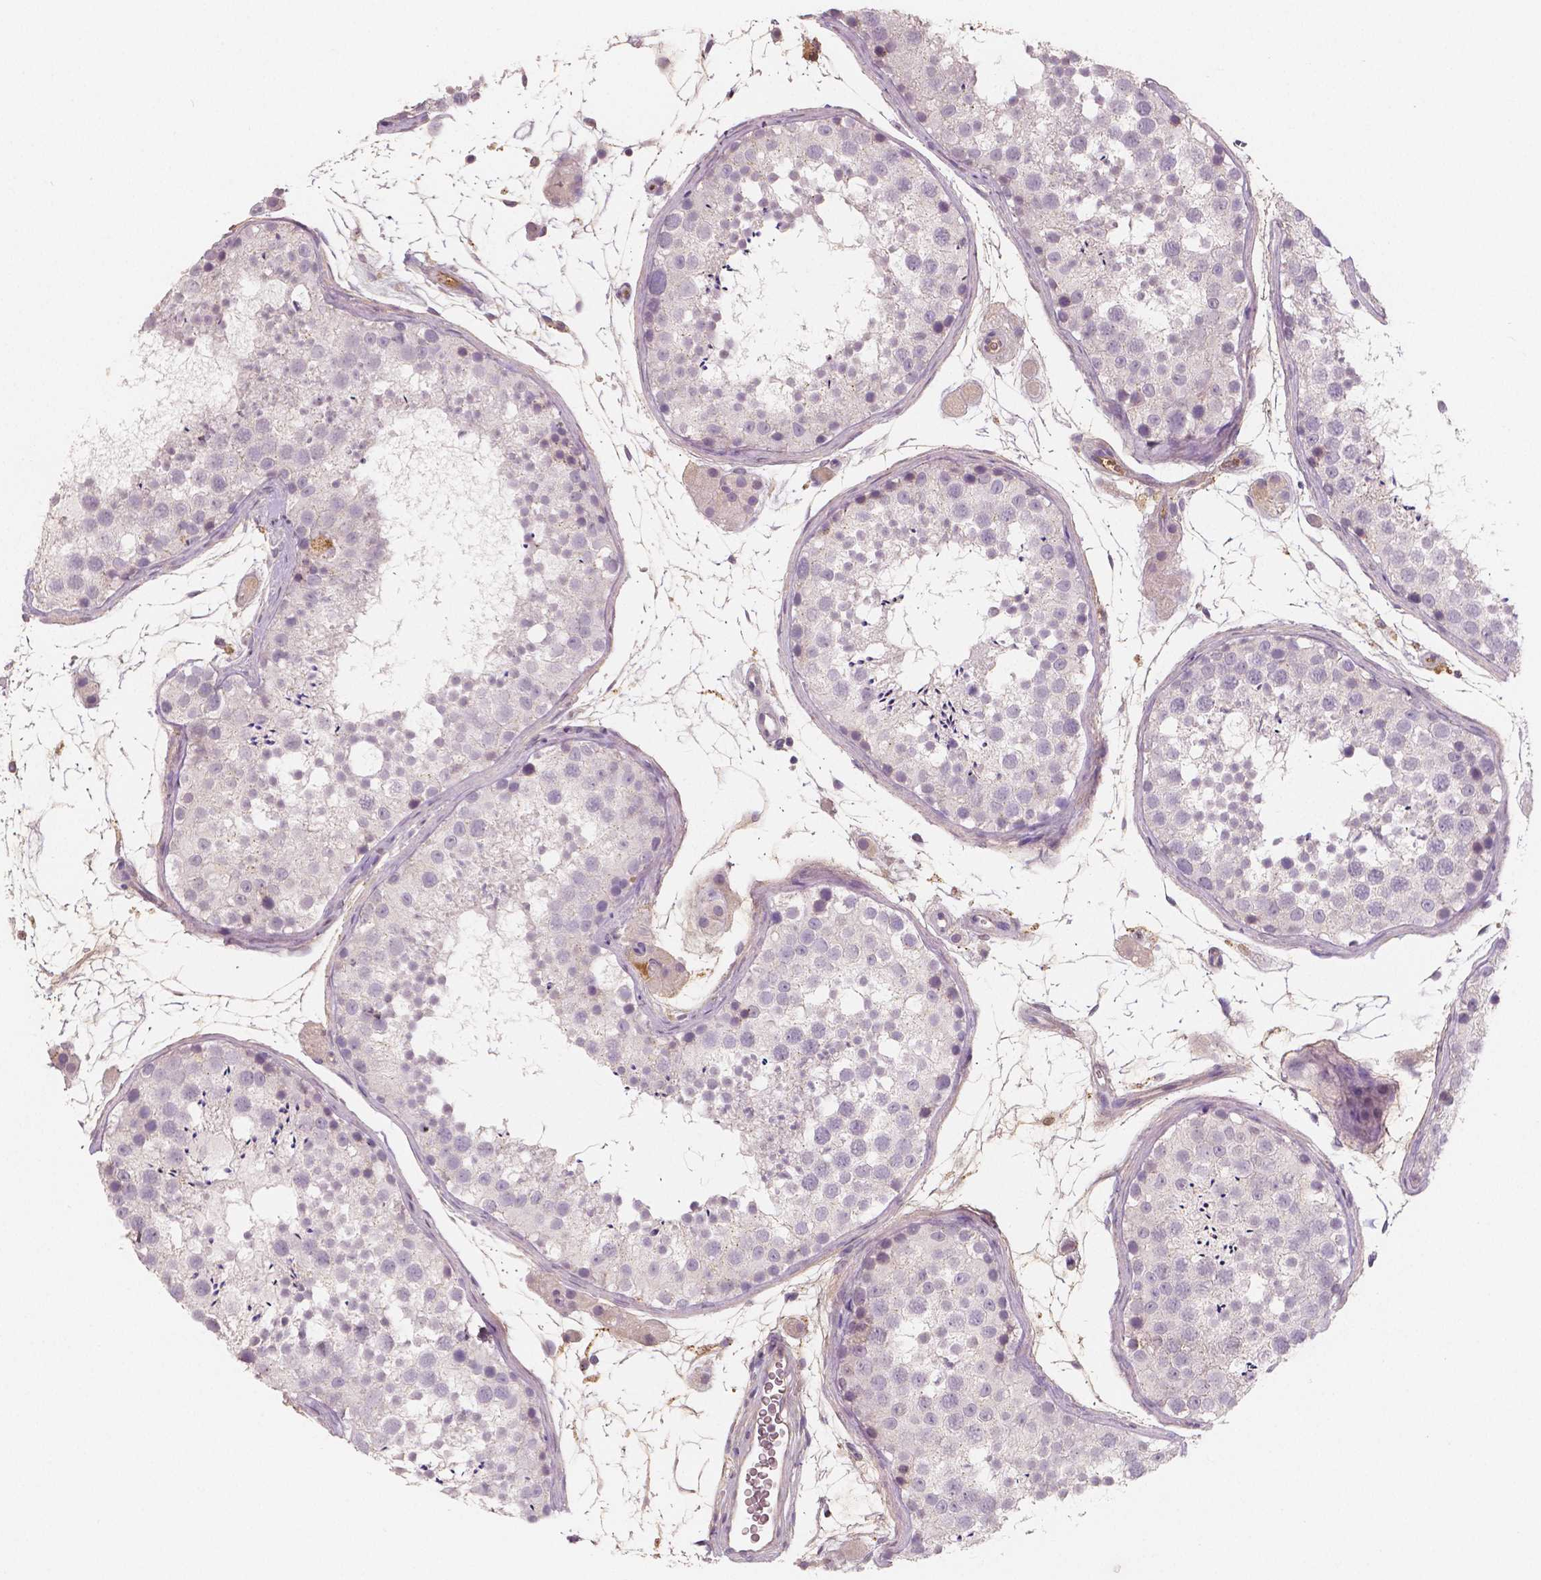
{"staining": {"intensity": "negative", "quantity": "none", "location": "none"}, "tissue": "testis", "cell_type": "Cells in seminiferous ducts", "image_type": "normal", "snomed": [{"axis": "morphology", "description": "Normal tissue, NOS"}, {"axis": "topography", "description": "Testis"}], "caption": "An IHC histopathology image of benign testis is shown. There is no staining in cells in seminiferous ducts of testis.", "gene": "APOA4", "patient": {"sex": "male", "age": 41}}